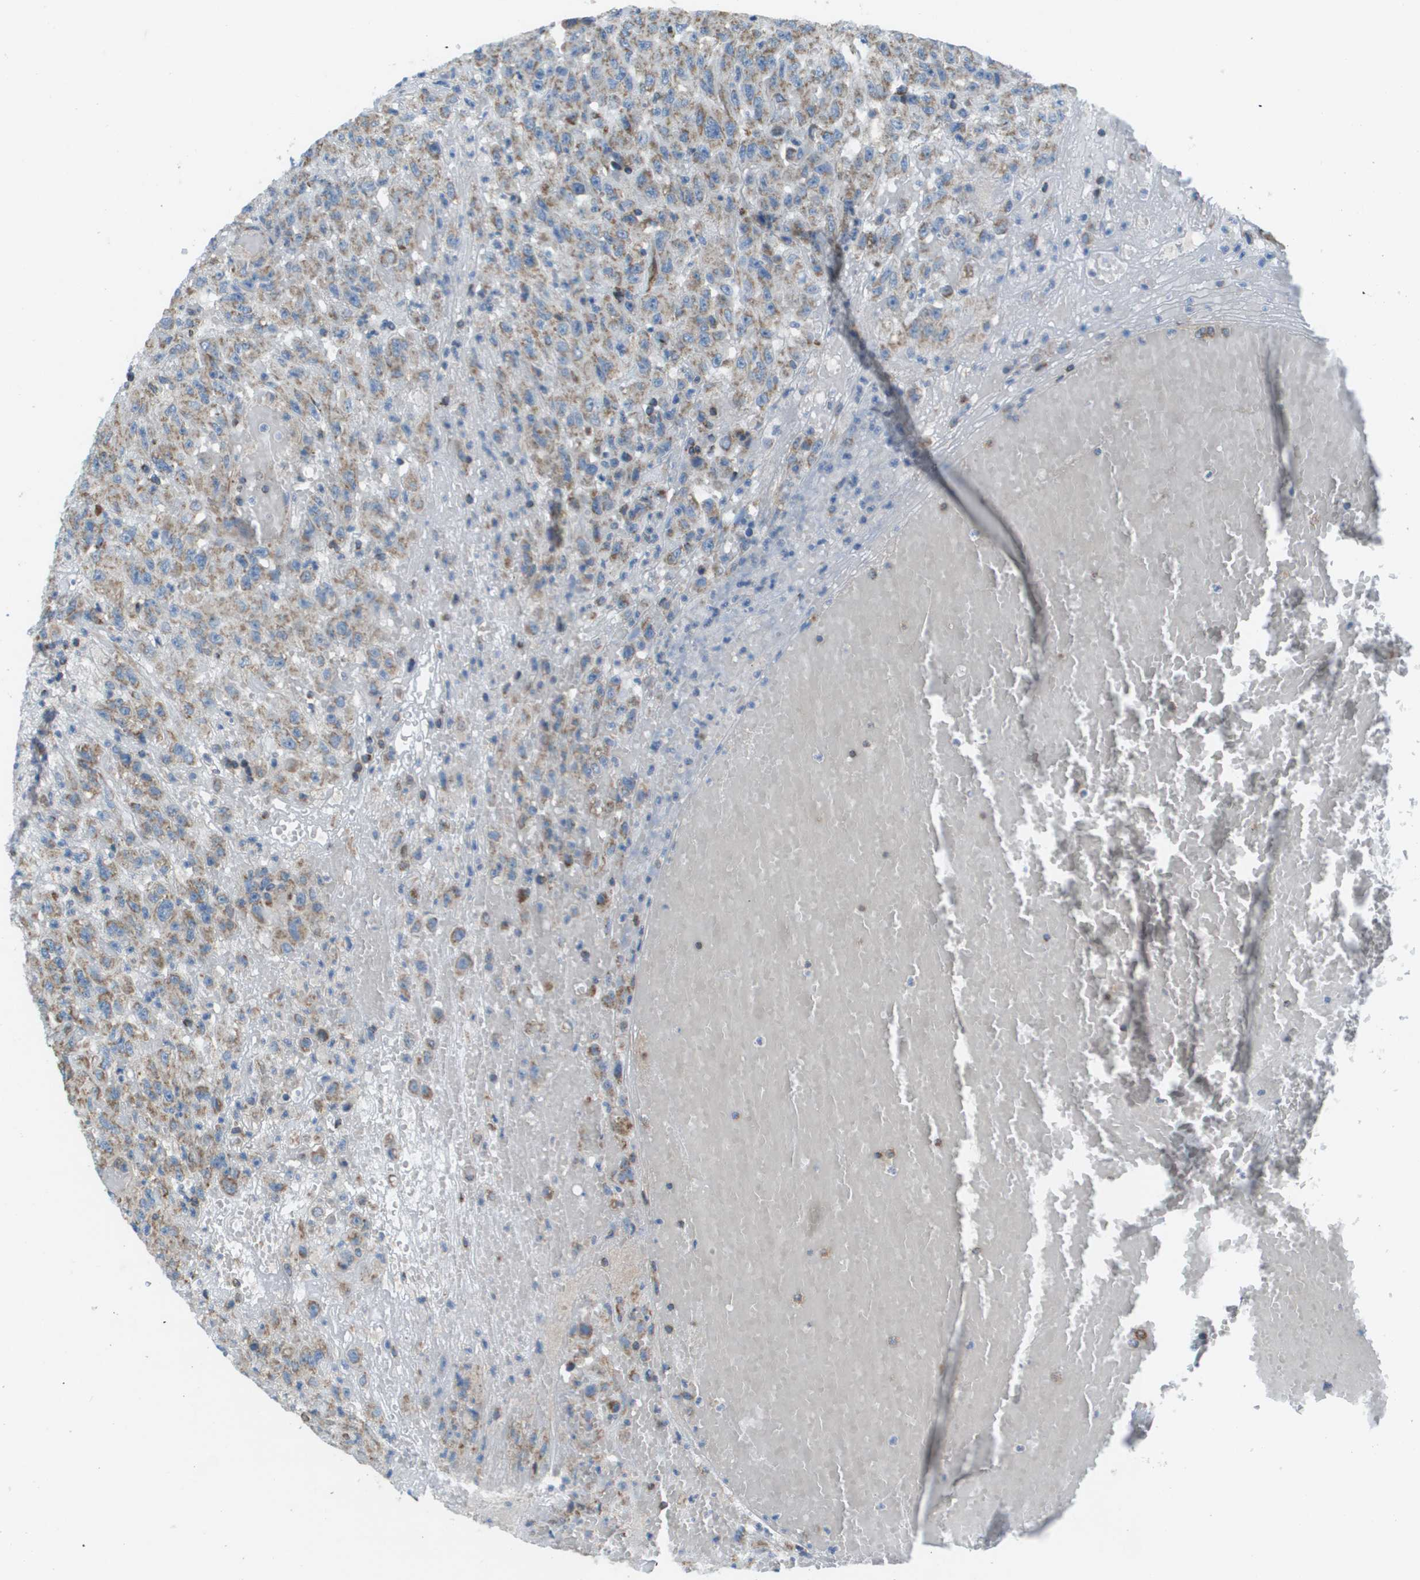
{"staining": {"intensity": "moderate", "quantity": ">75%", "location": "cytoplasmic/membranous"}, "tissue": "urothelial cancer", "cell_type": "Tumor cells", "image_type": "cancer", "snomed": [{"axis": "morphology", "description": "Urothelial carcinoma, High grade"}, {"axis": "topography", "description": "Urinary bladder"}], "caption": "A brown stain highlights moderate cytoplasmic/membranous expression of a protein in urothelial cancer tumor cells.", "gene": "TAOK3", "patient": {"sex": "male", "age": 46}}